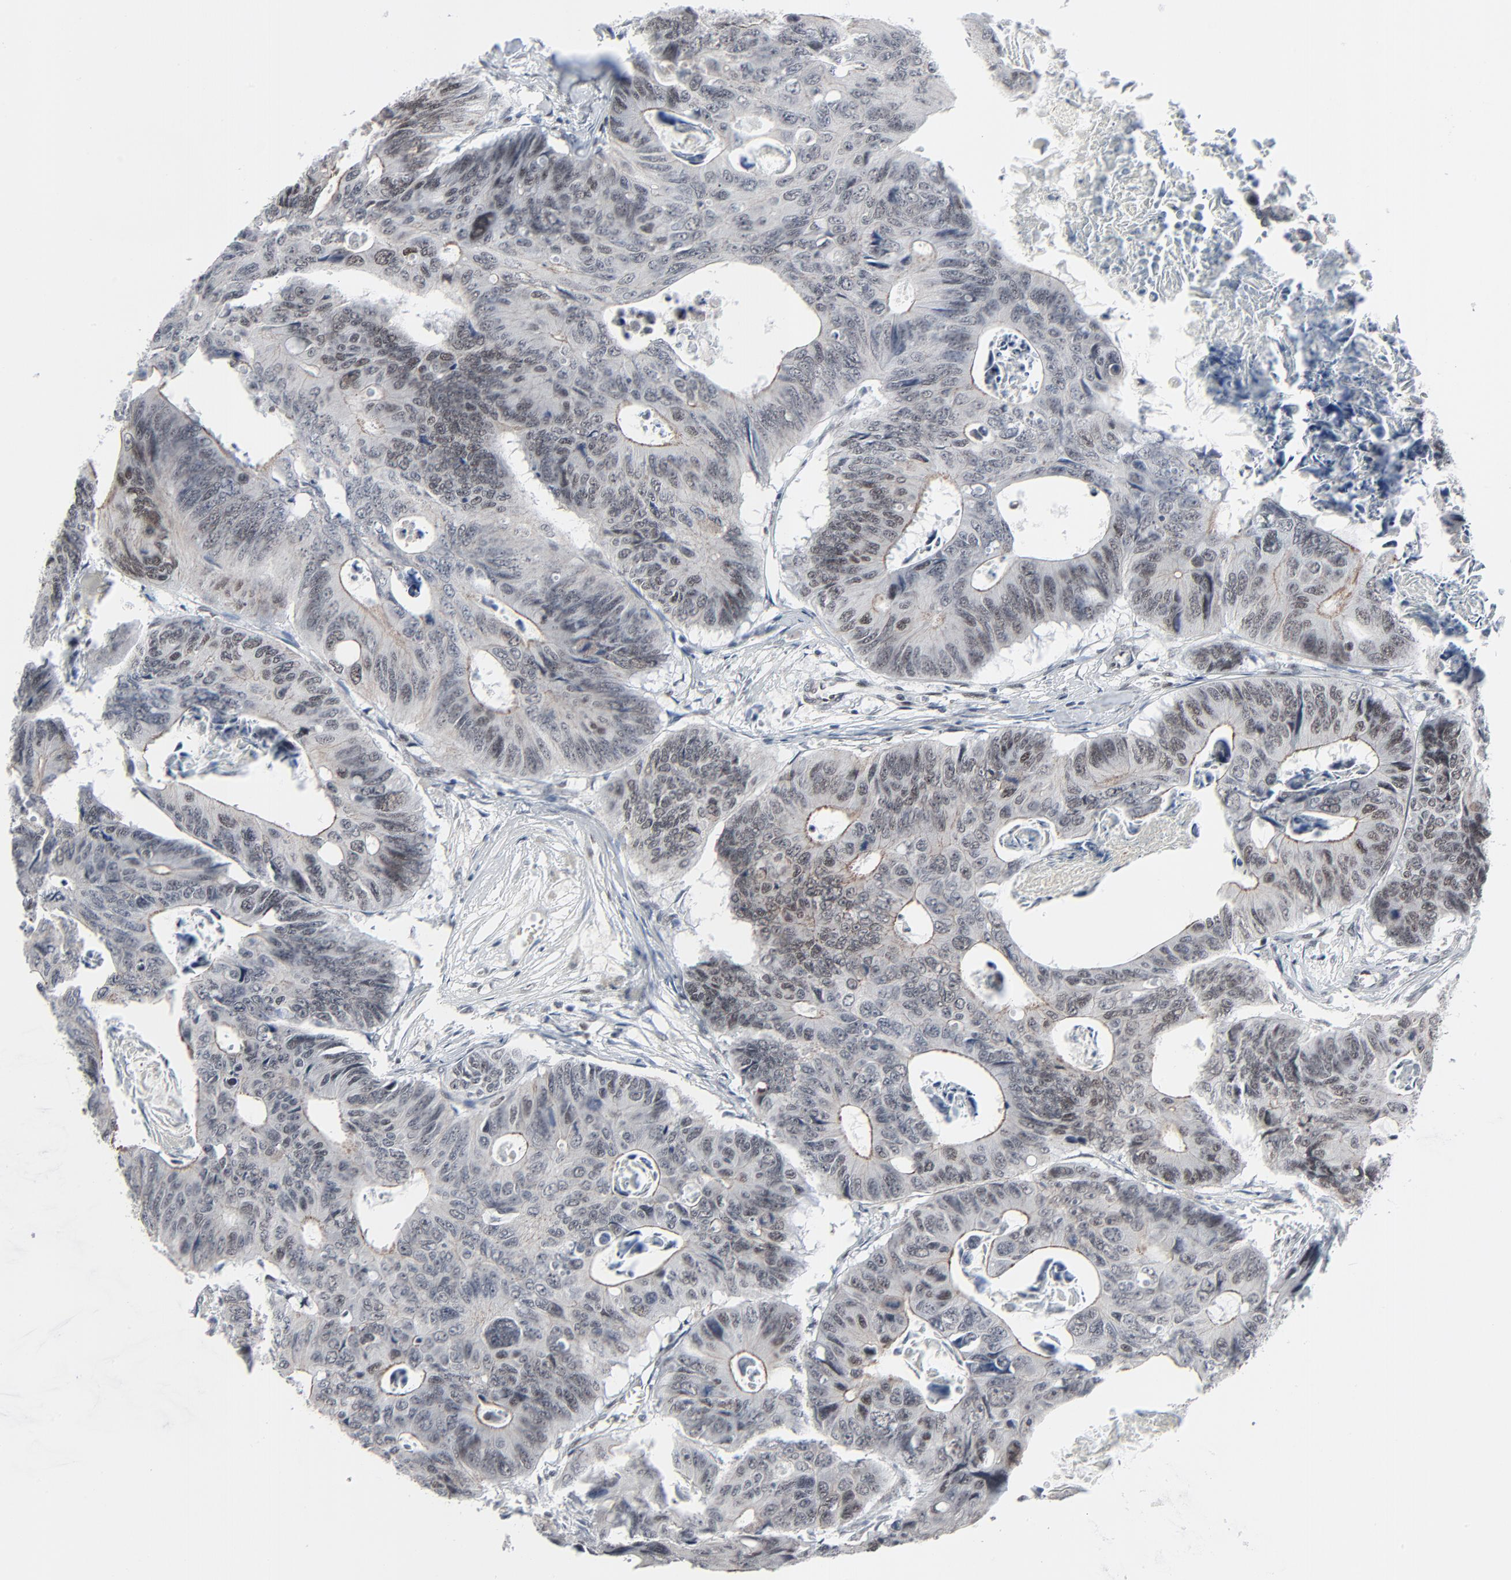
{"staining": {"intensity": "moderate", "quantity": "<25%", "location": "cytoplasmic/membranous,nuclear"}, "tissue": "colorectal cancer", "cell_type": "Tumor cells", "image_type": "cancer", "snomed": [{"axis": "morphology", "description": "Adenocarcinoma, NOS"}, {"axis": "topography", "description": "Colon"}], "caption": "IHC histopathology image of neoplastic tissue: adenocarcinoma (colorectal) stained using IHC exhibits low levels of moderate protein expression localized specifically in the cytoplasmic/membranous and nuclear of tumor cells, appearing as a cytoplasmic/membranous and nuclear brown color.", "gene": "FBXO28", "patient": {"sex": "female", "age": 55}}